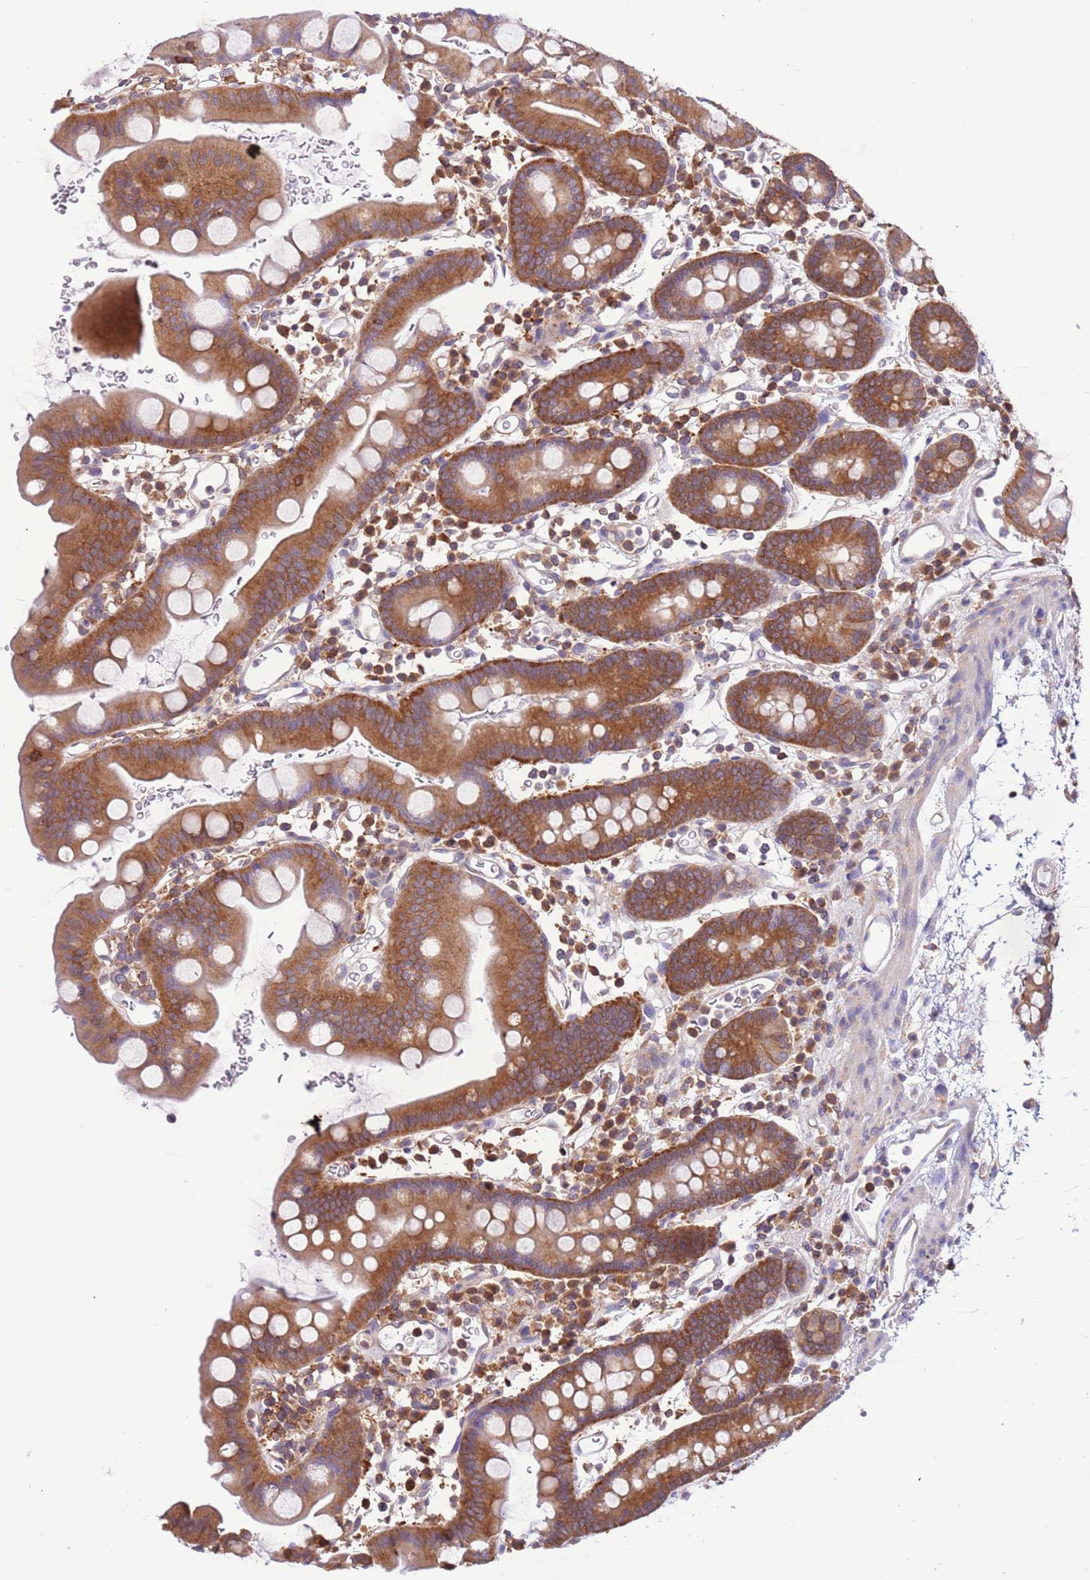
{"staining": {"intensity": "moderate", "quantity": ">75%", "location": "cytoplasmic/membranous"}, "tissue": "small intestine", "cell_type": "Glandular cells", "image_type": "normal", "snomed": [{"axis": "morphology", "description": "Normal tissue, NOS"}, {"axis": "topography", "description": "Stomach, upper"}, {"axis": "topography", "description": "Stomach, lower"}, {"axis": "topography", "description": "Small intestine"}], "caption": "Glandular cells demonstrate moderate cytoplasmic/membranous positivity in approximately >75% of cells in unremarkable small intestine.", "gene": "STIP1", "patient": {"sex": "male", "age": 68}}